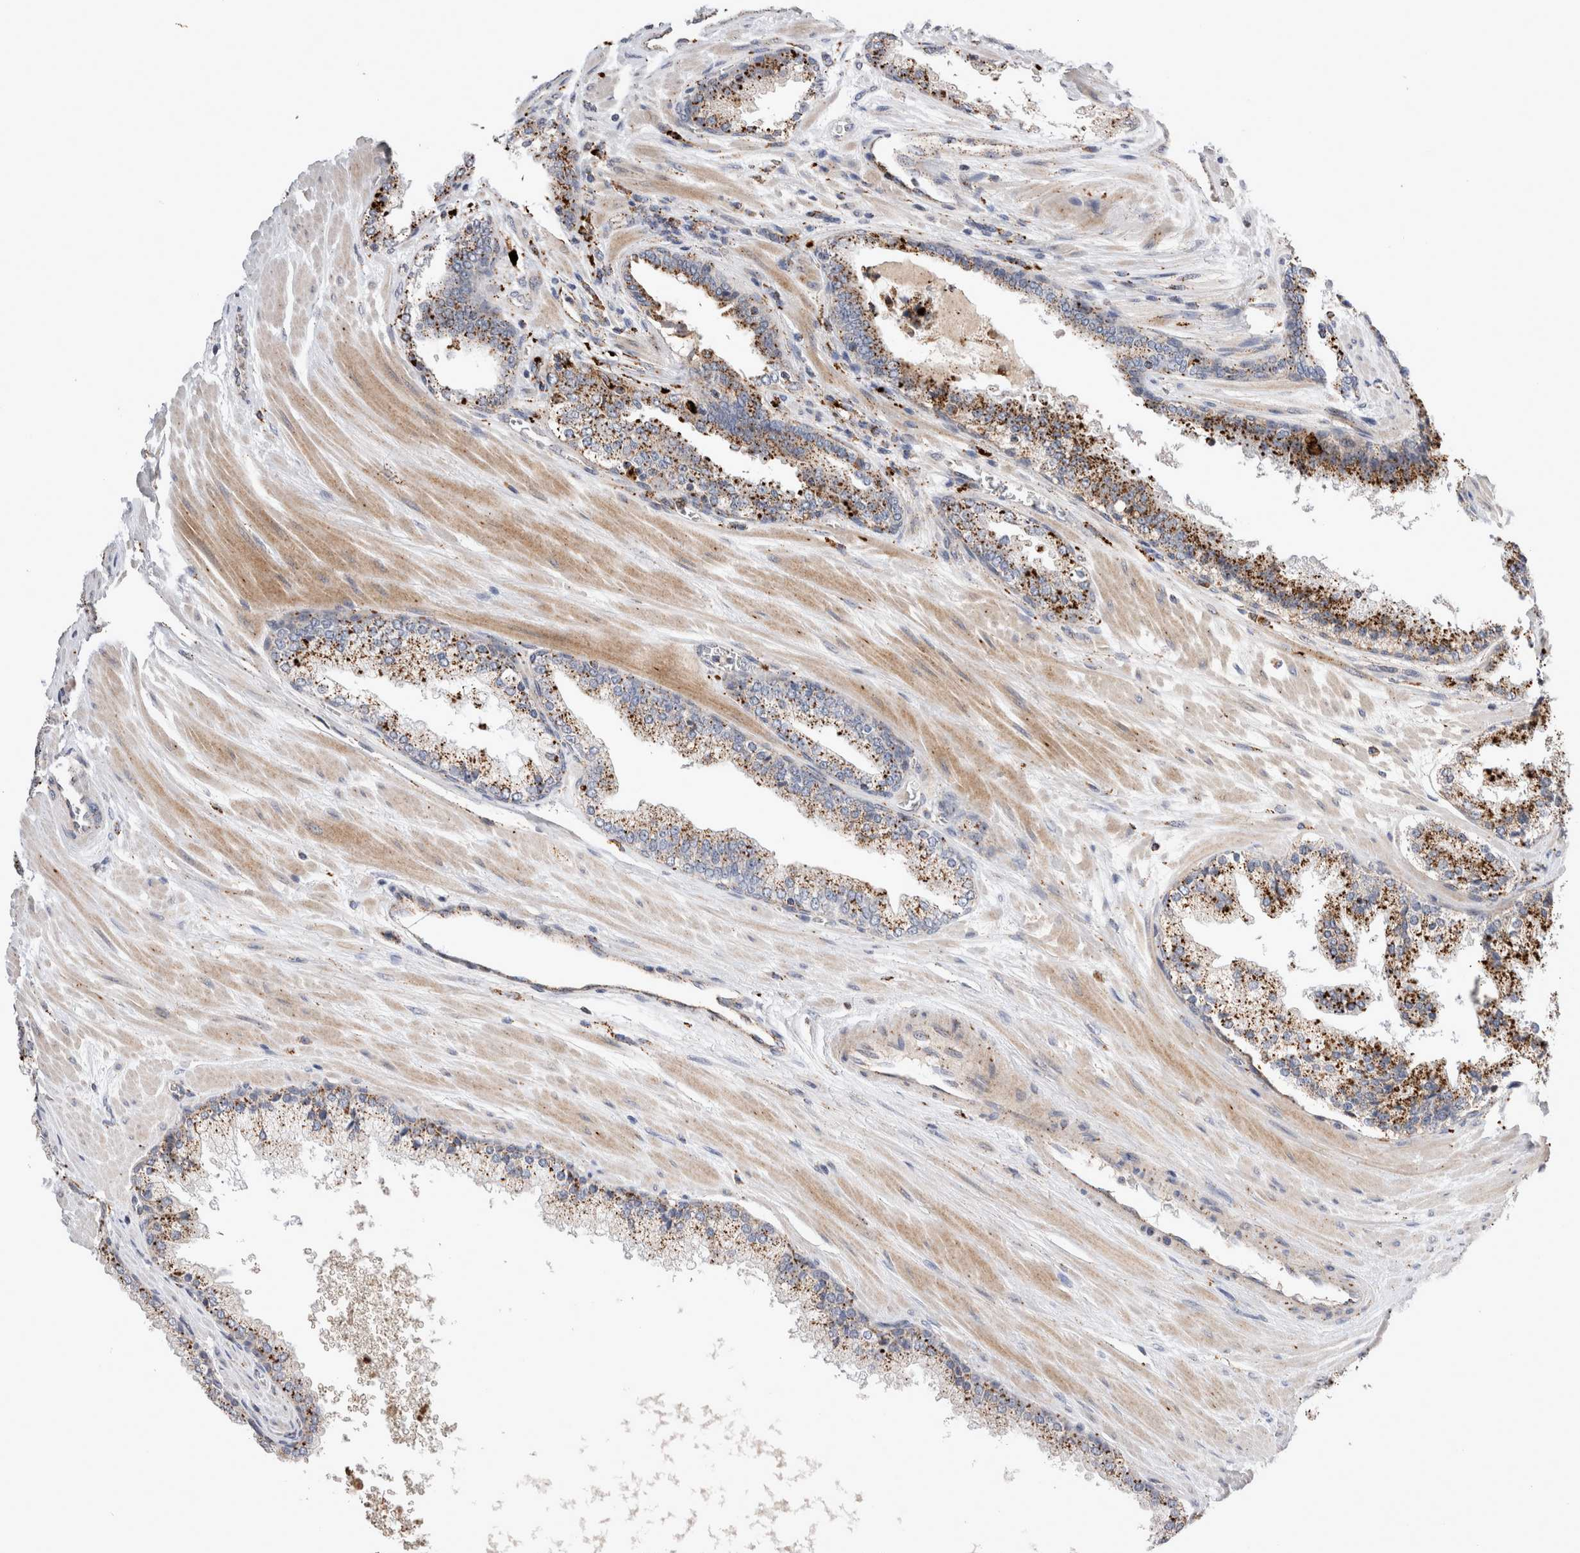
{"staining": {"intensity": "moderate", "quantity": ">75%", "location": "cytoplasmic/membranous"}, "tissue": "prostate cancer", "cell_type": "Tumor cells", "image_type": "cancer", "snomed": [{"axis": "morphology", "description": "Adenocarcinoma, High grade"}, {"axis": "topography", "description": "Prostate"}], "caption": "A medium amount of moderate cytoplasmic/membranous positivity is identified in about >75% of tumor cells in prostate cancer tissue.", "gene": "CTSA", "patient": {"sex": "male", "age": 65}}